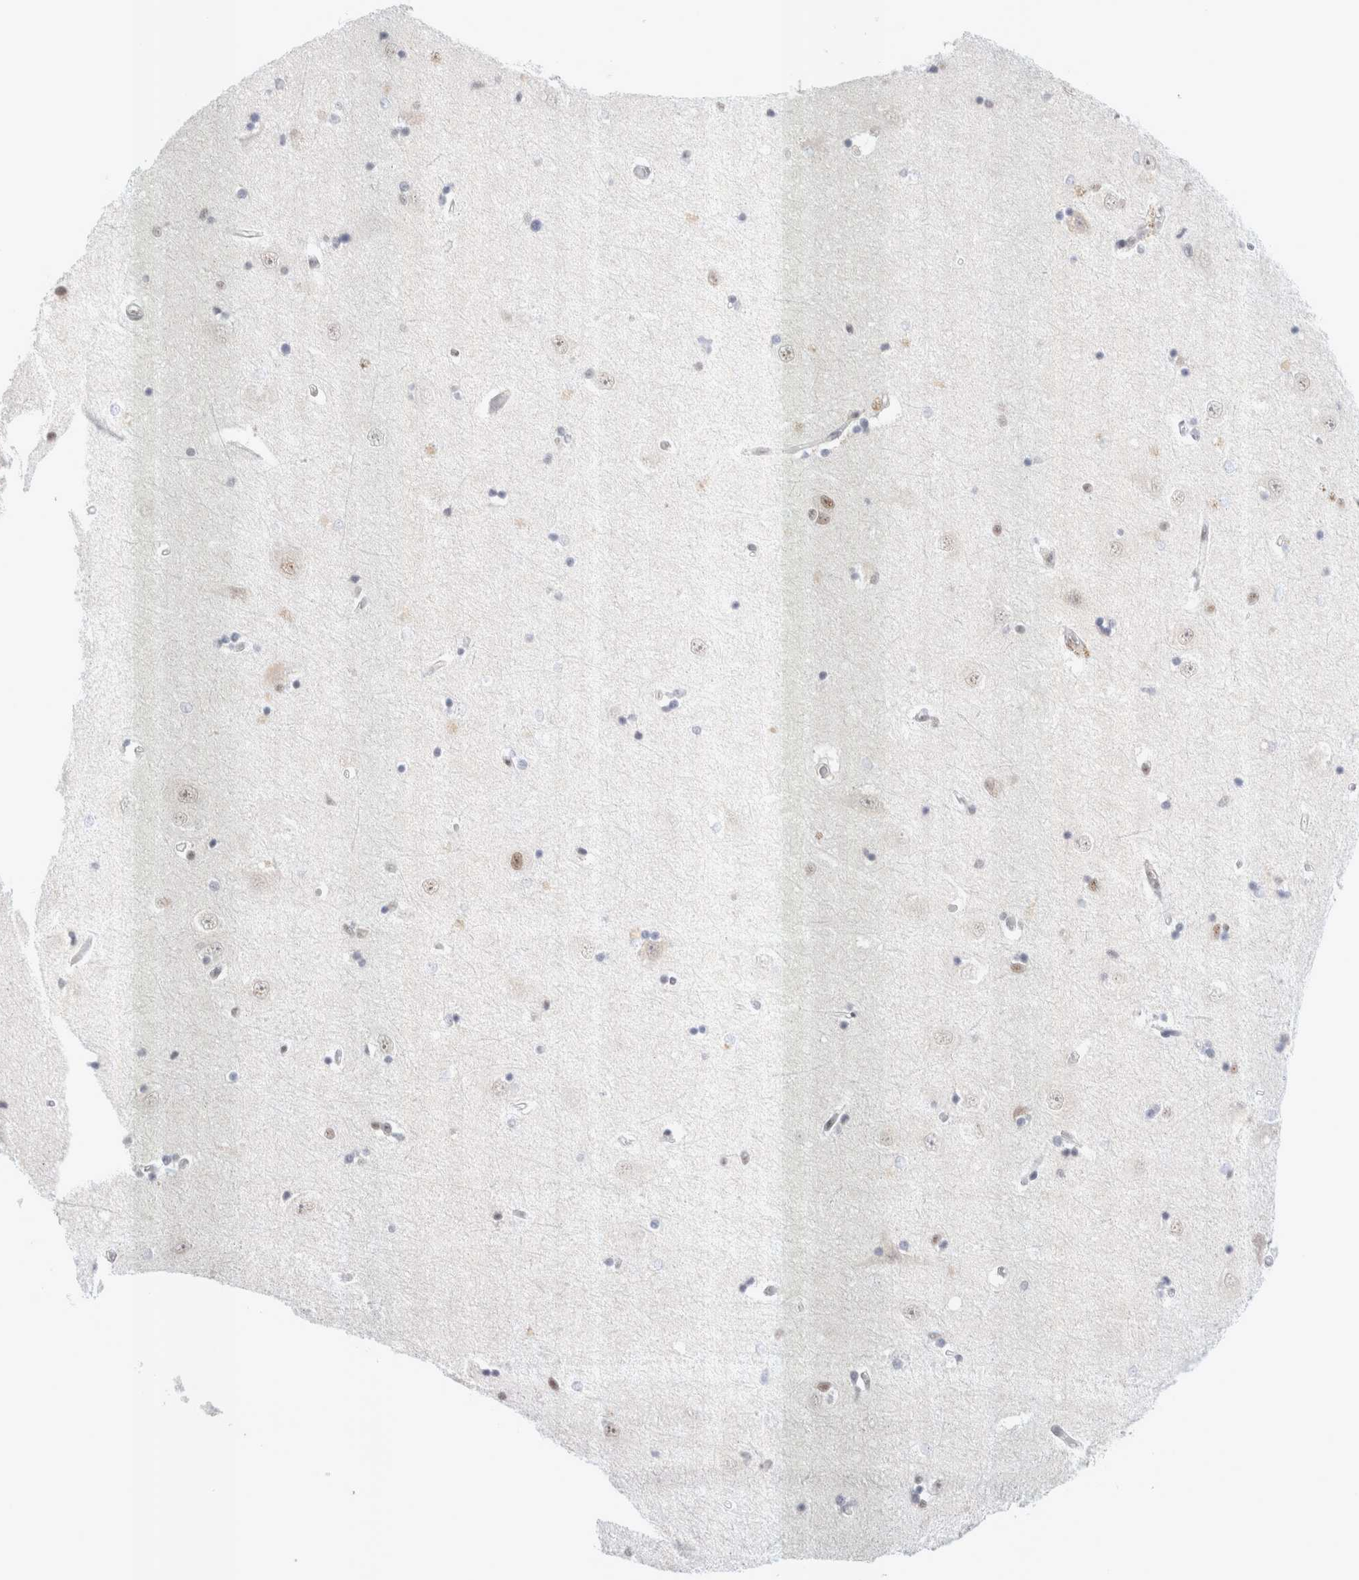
{"staining": {"intensity": "moderate", "quantity": "<25%", "location": "nuclear"}, "tissue": "hippocampus", "cell_type": "Glial cells", "image_type": "normal", "snomed": [{"axis": "morphology", "description": "Normal tissue, NOS"}, {"axis": "topography", "description": "Hippocampus"}], "caption": "Immunohistochemical staining of benign hippocampus displays <25% levels of moderate nuclear protein staining in about <25% of glial cells. (DAB = brown stain, brightfield microscopy at high magnification).", "gene": "TRMT12", "patient": {"sex": "male", "age": 45}}